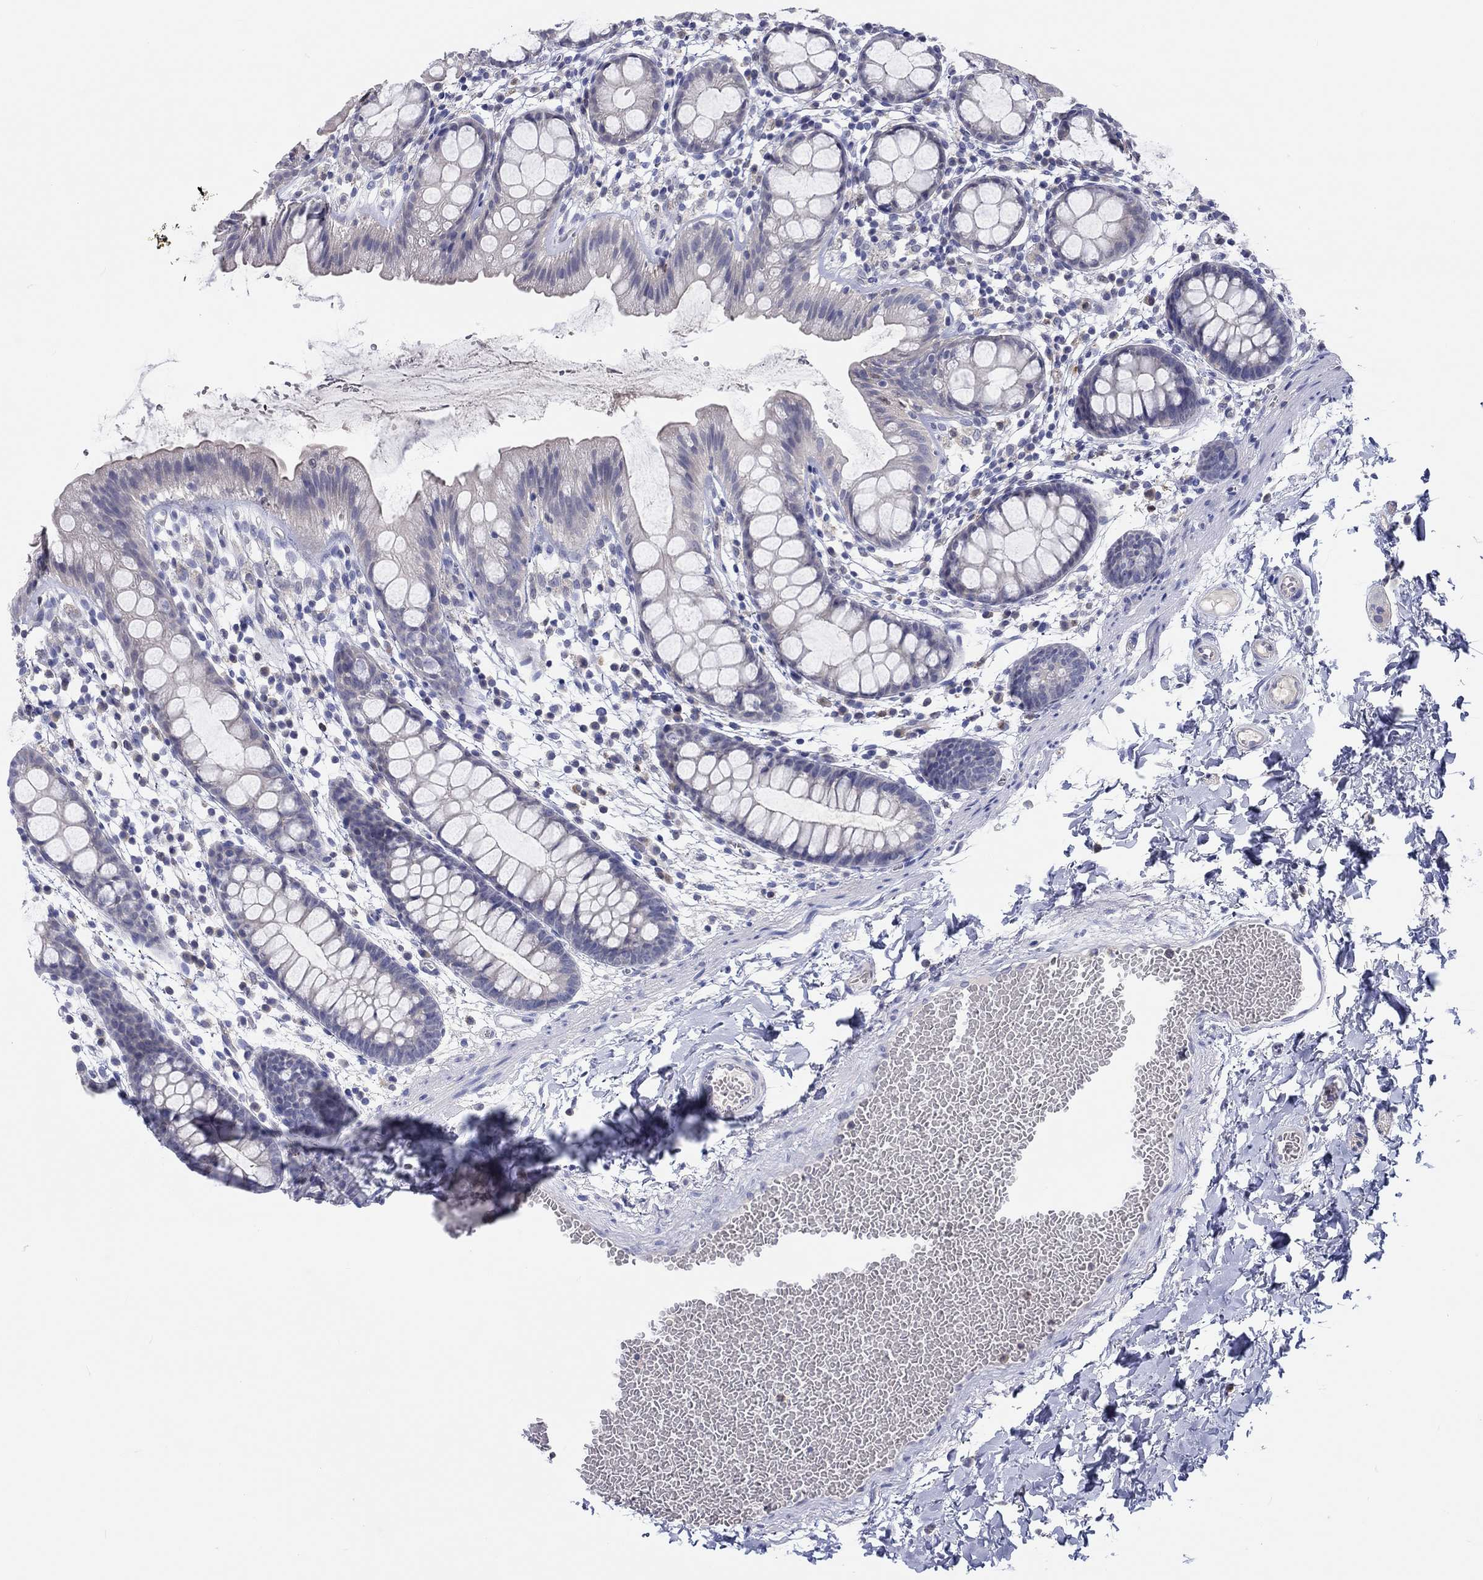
{"staining": {"intensity": "negative", "quantity": "none", "location": "none"}, "tissue": "rectum", "cell_type": "Glandular cells", "image_type": "normal", "snomed": [{"axis": "morphology", "description": "Normal tissue, NOS"}, {"axis": "topography", "description": "Rectum"}], "caption": "High power microscopy photomicrograph of an IHC photomicrograph of normal rectum, revealing no significant expression in glandular cells. (DAB IHC visualized using brightfield microscopy, high magnification).", "gene": "ABCG4", "patient": {"sex": "male", "age": 57}}